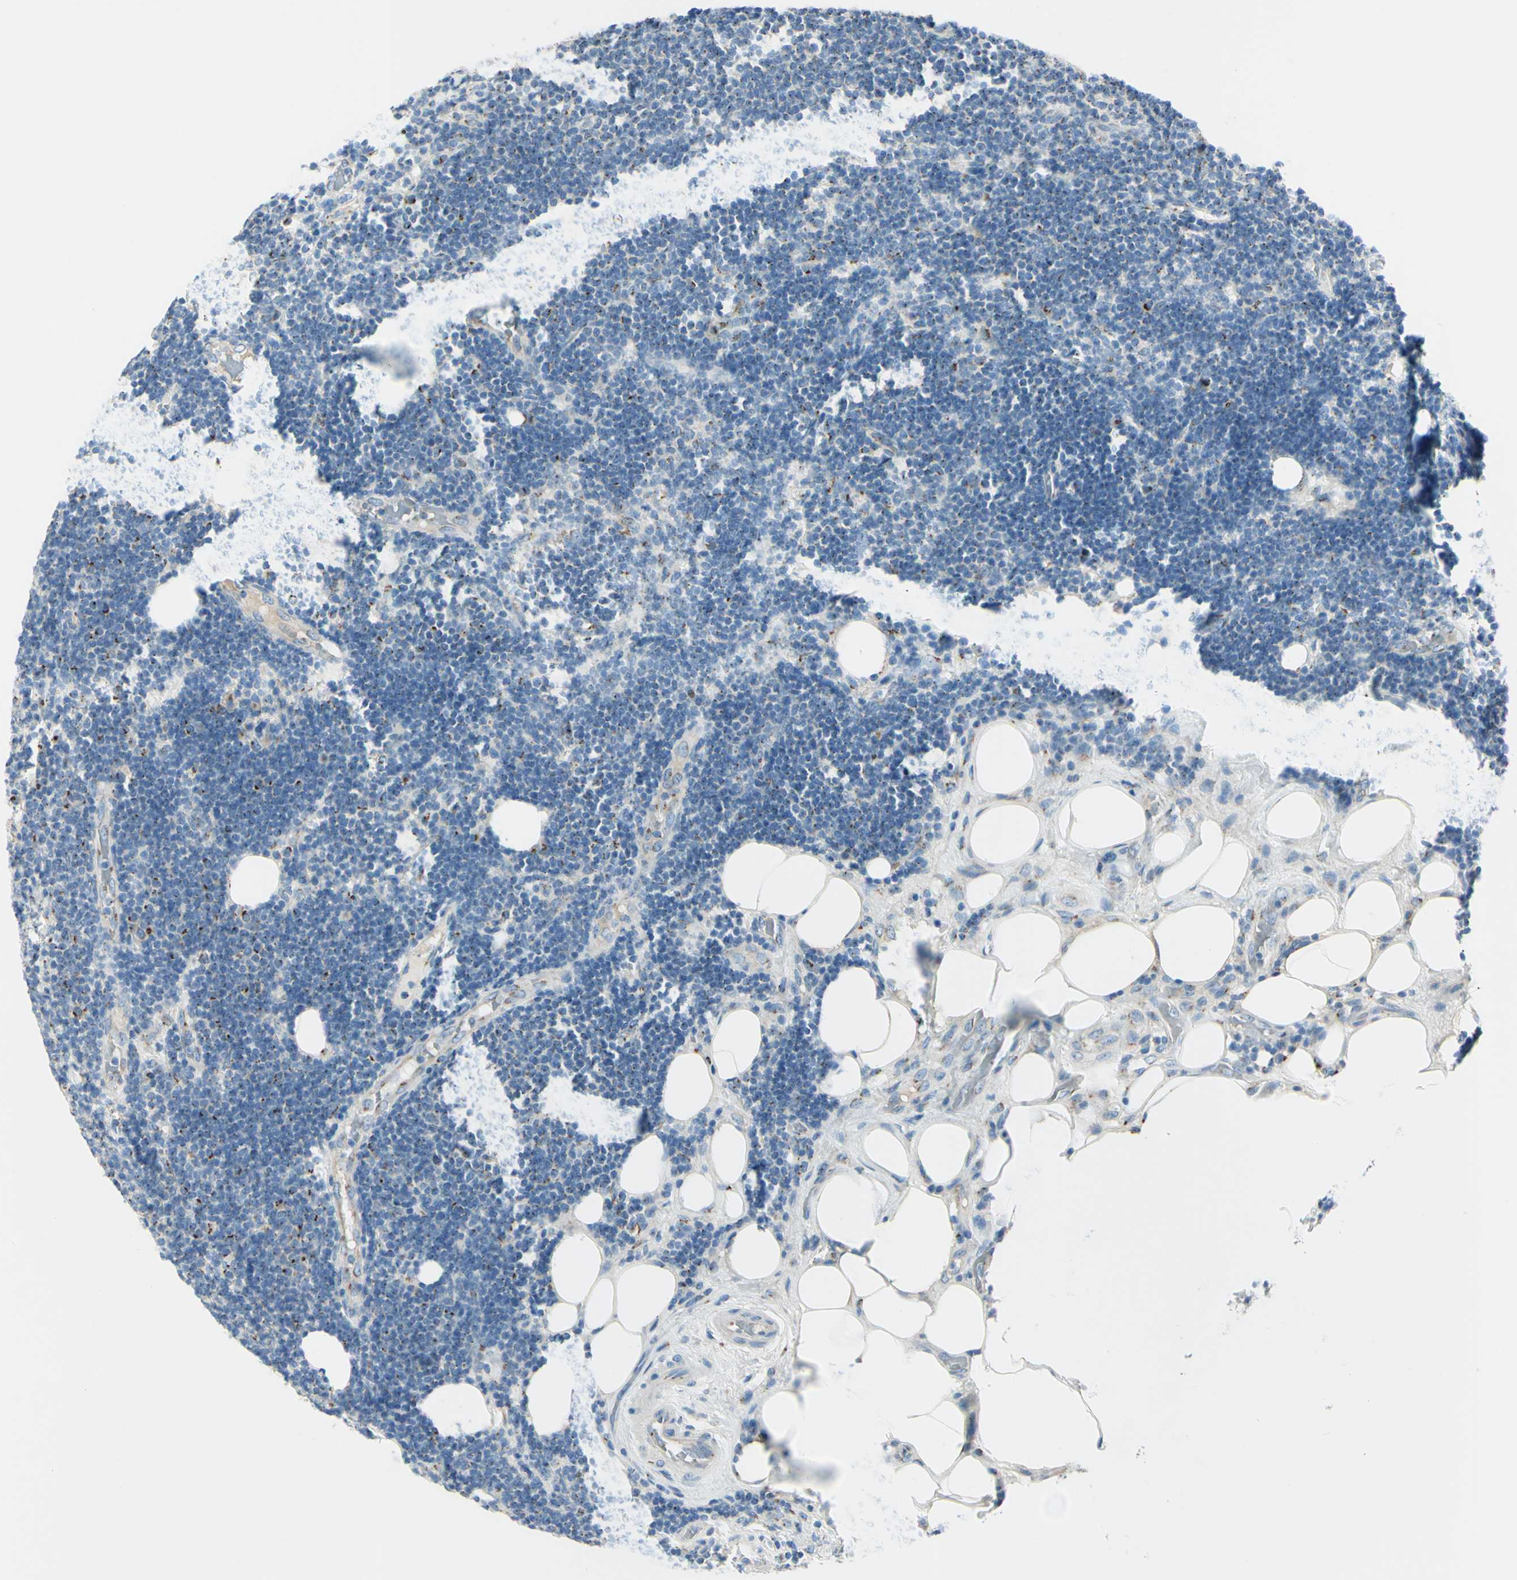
{"staining": {"intensity": "moderate", "quantity": "<25%", "location": "cytoplasmic/membranous"}, "tissue": "lymphoma", "cell_type": "Tumor cells", "image_type": "cancer", "snomed": [{"axis": "morphology", "description": "Malignant lymphoma, non-Hodgkin's type, Low grade"}, {"axis": "topography", "description": "Lymph node"}], "caption": "Immunohistochemistry photomicrograph of low-grade malignant lymphoma, non-Hodgkin's type stained for a protein (brown), which shows low levels of moderate cytoplasmic/membranous staining in about <25% of tumor cells.", "gene": "B4GALT1", "patient": {"sex": "male", "age": 83}}